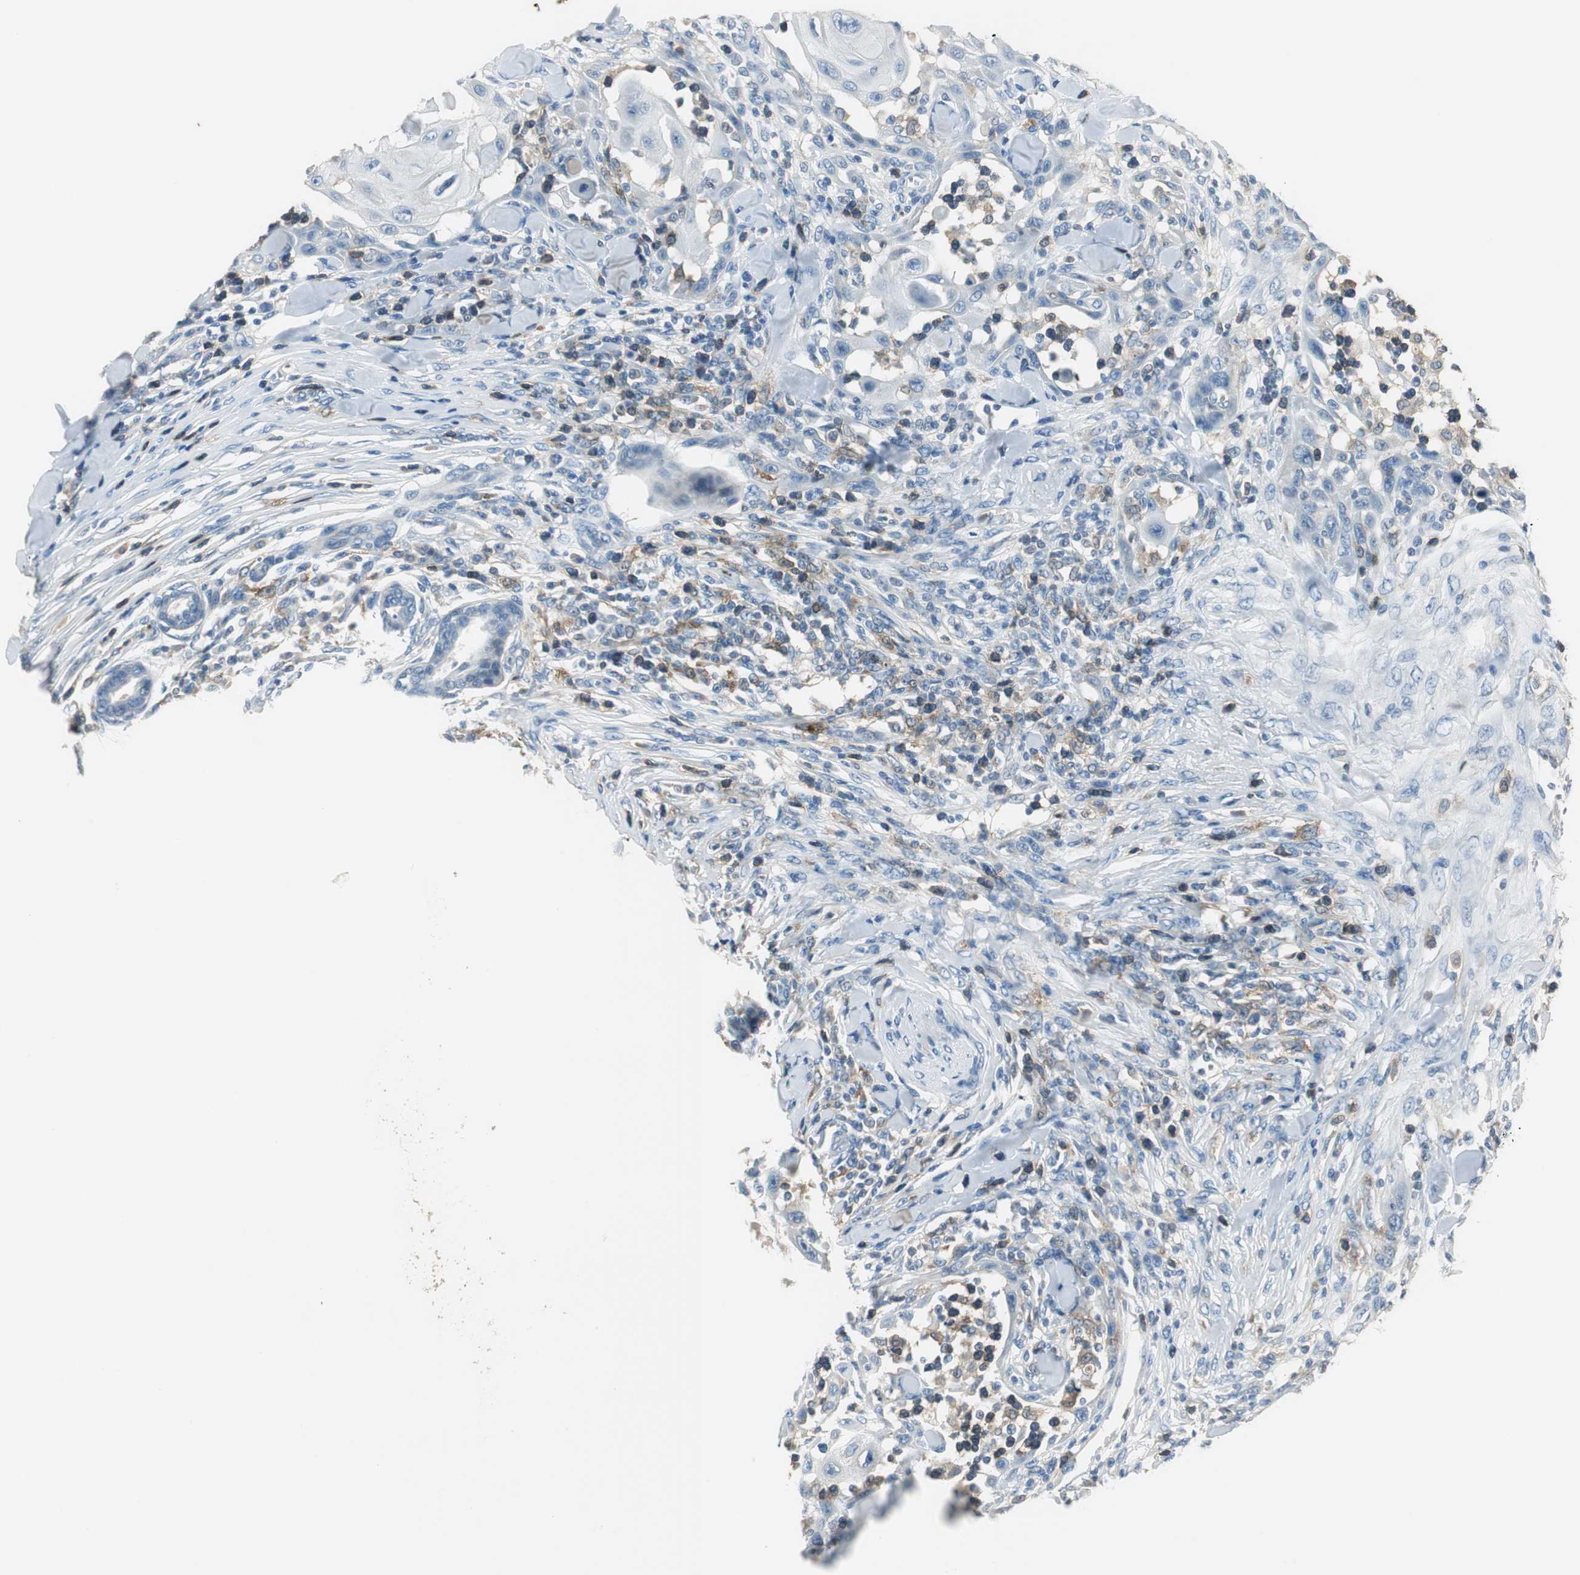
{"staining": {"intensity": "negative", "quantity": "none", "location": "none"}, "tissue": "skin cancer", "cell_type": "Tumor cells", "image_type": "cancer", "snomed": [{"axis": "morphology", "description": "Squamous cell carcinoma, NOS"}, {"axis": "topography", "description": "Skin"}], "caption": "A photomicrograph of human skin cancer is negative for staining in tumor cells.", "gene": "MSTO1", "patient": {"sex": "male", "age": 24}}